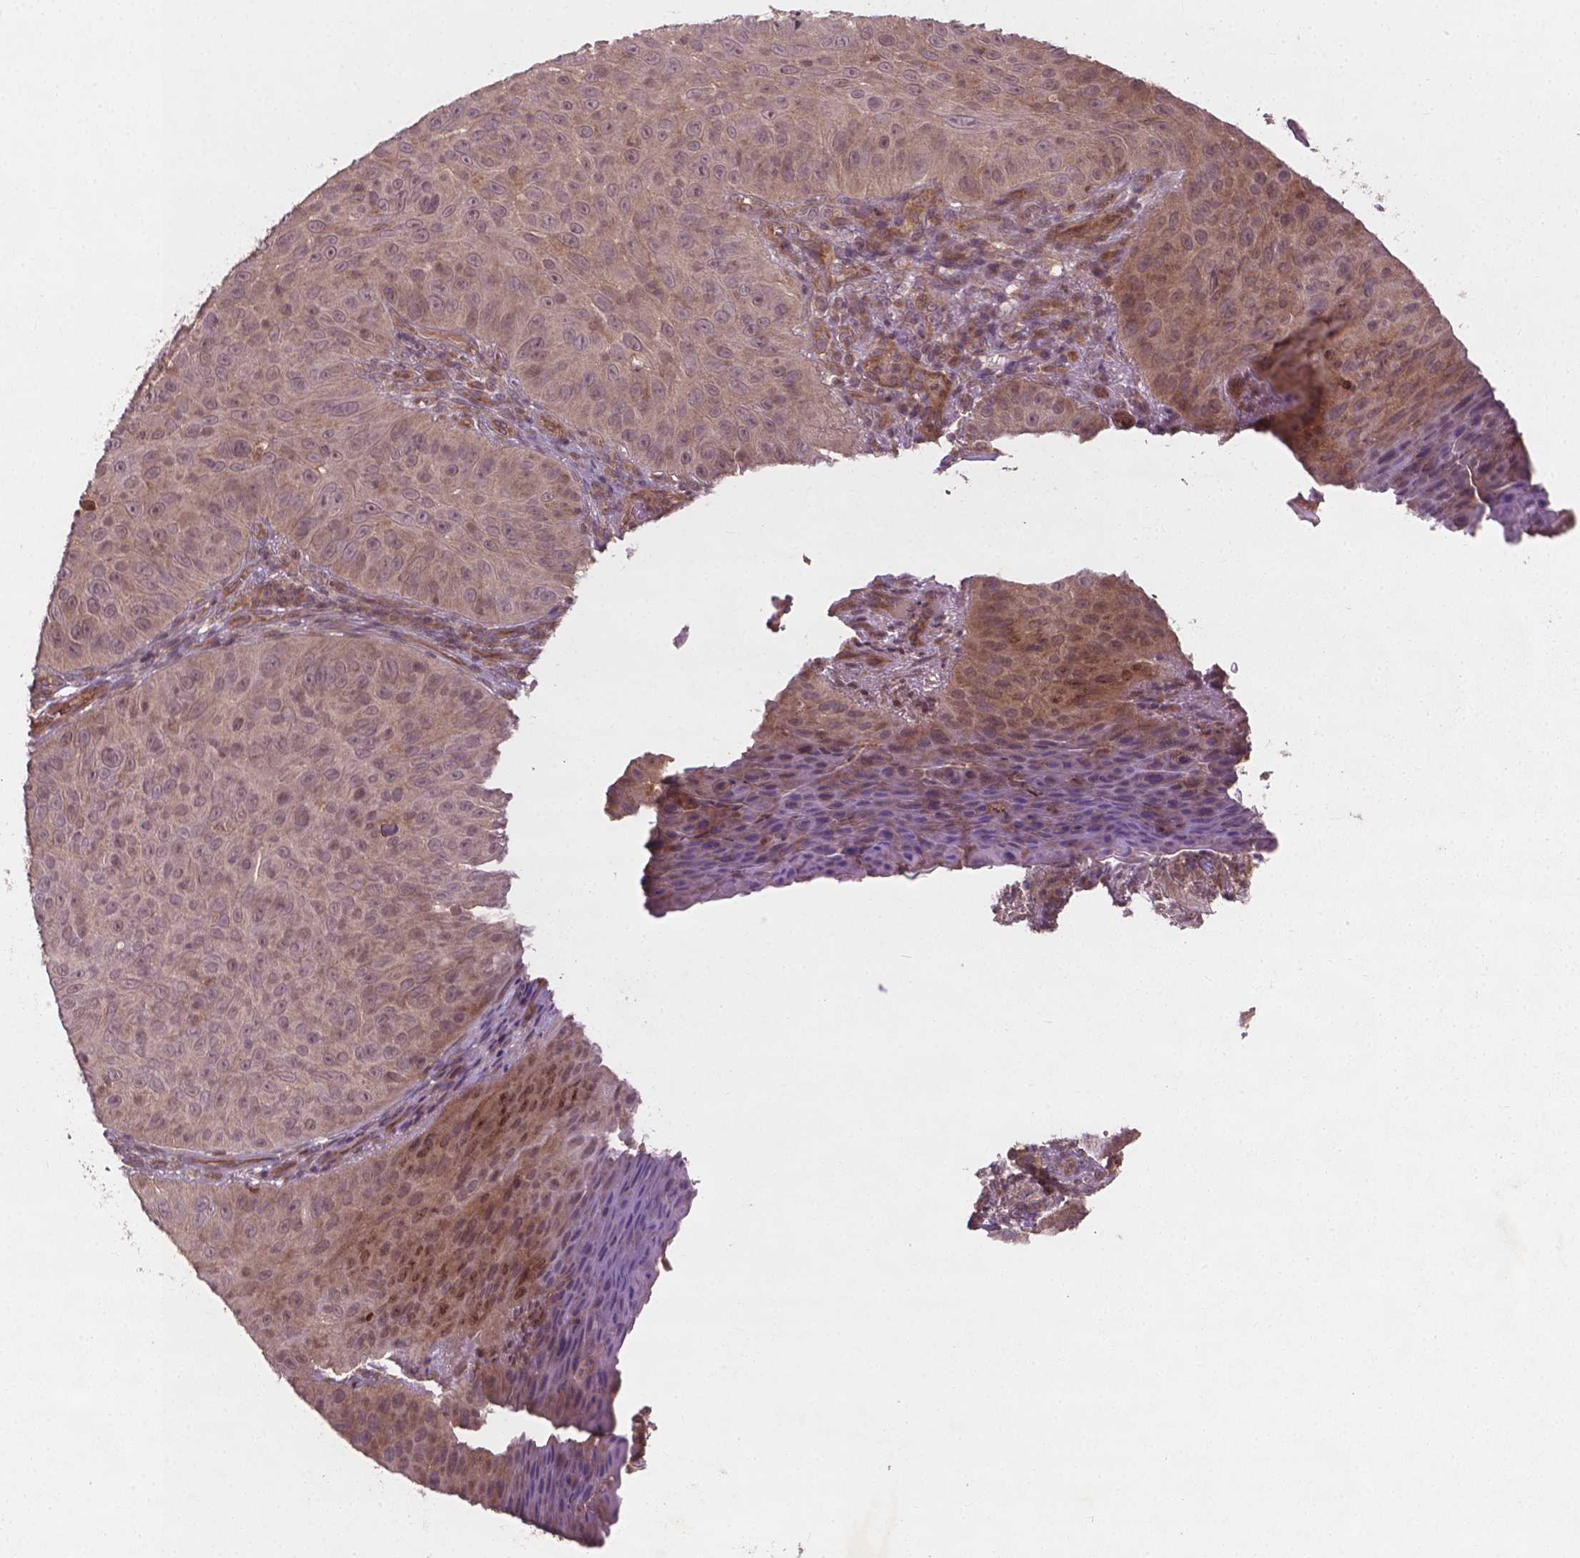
{"staining": {"intensity": "weak", "quantity": "<25%", "location": "cytoplasmic/membranous"}, "tissue": "skin cancer", "cell_type": "Tumor cells", "image_type": "cancer", "snomed": [{"axis": "morphology", "description": "Squamous cell carcinoma, NOS"}, {"axis": "topography", "description": "Skin"}], "caption": "IHC of squamous cell carcinoma (skin) reveals no staining in tumor cells.", "gene": "CYFIP2", "patient": {"sex": "male", "age": 82}}